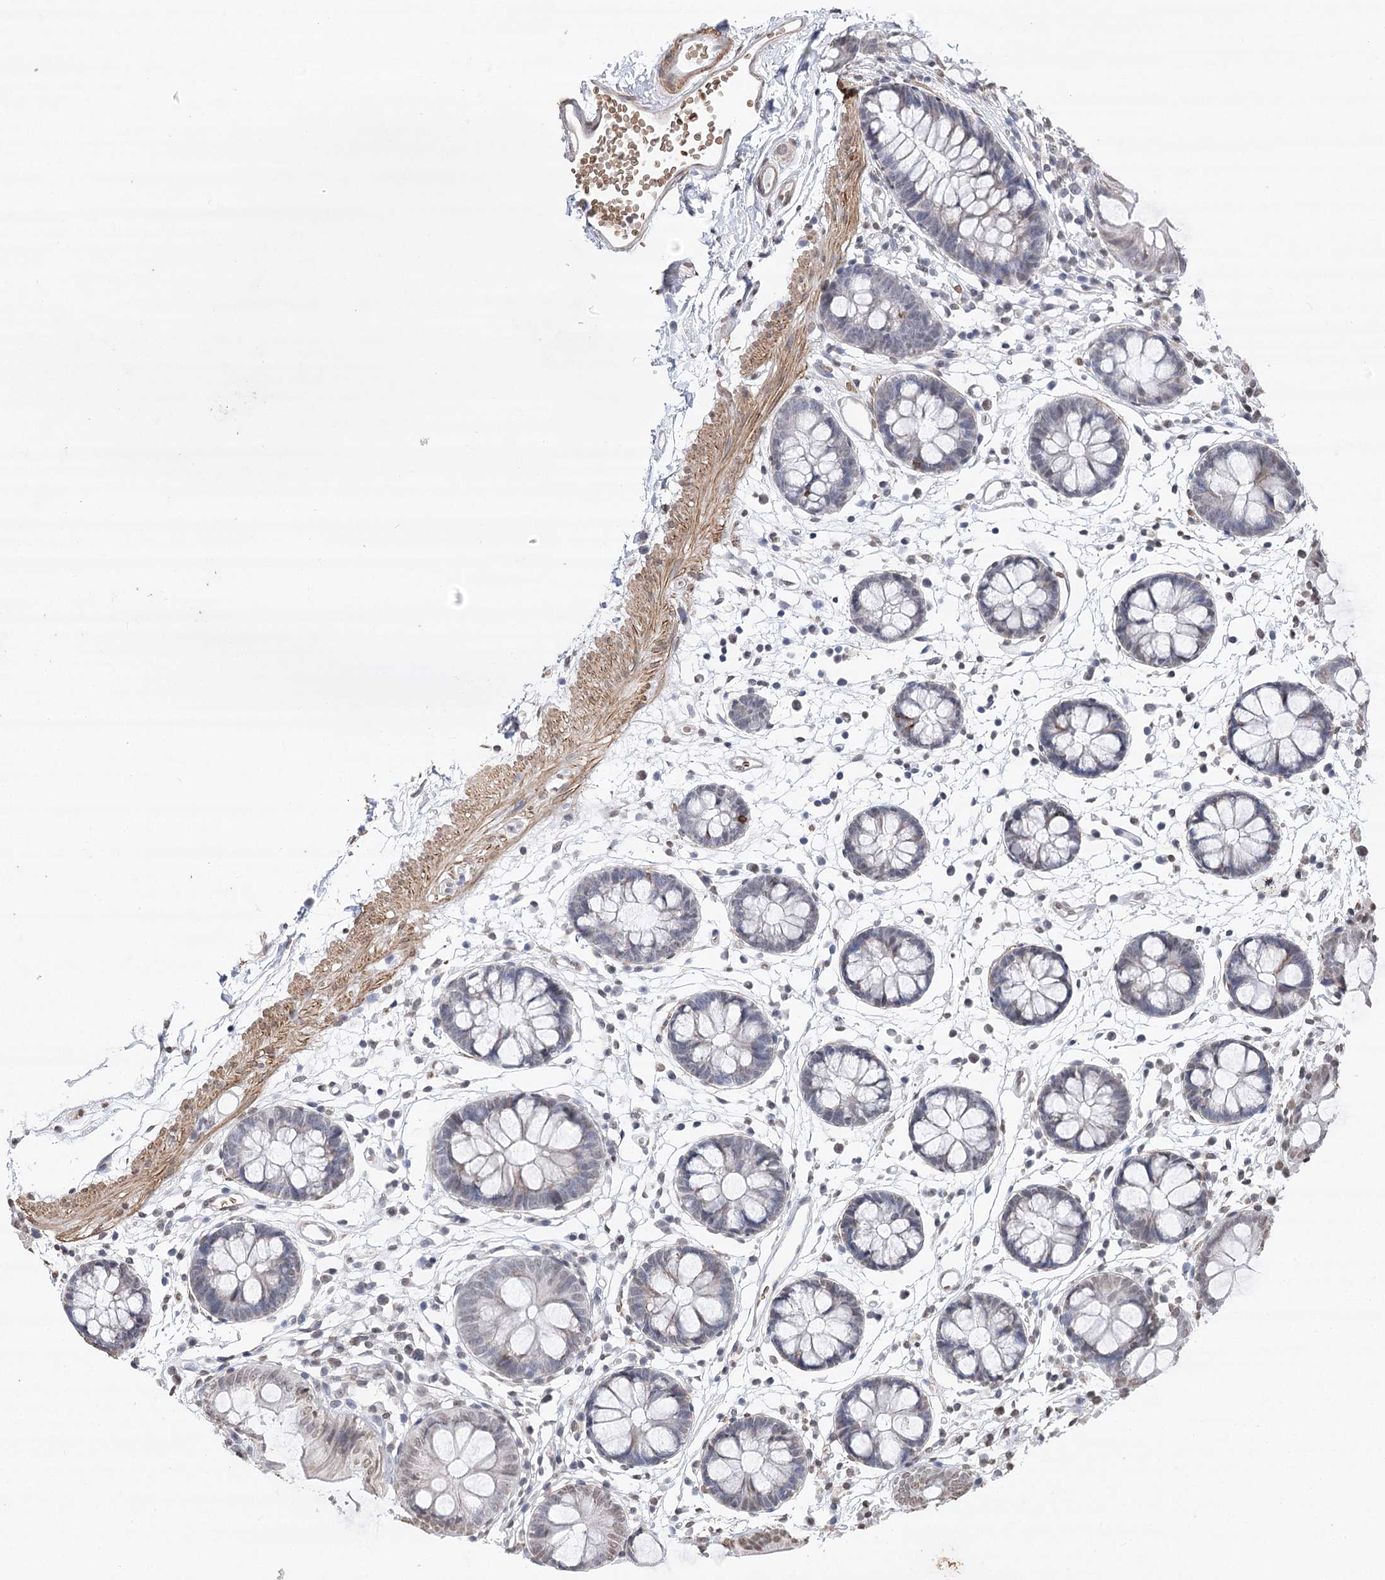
{"staining": {"intensity": "weak", "quantity": ">75%", "location": "cytoplasmic/membranous,nuclear"}, "tissue": "colon", "cell_type": "Endothelial cells", "image_type": "normal", "snomed": [{"axis": "morphology", "description": "Normal tissue, NOS"}, {"axis": "topography", "description": "Colon"}], "caption": "Brown immunohistochemical staining in benign human colon demonstrates weak cytoplasmic/membranous,nuclear expression in about >75% of endothelial cells. Nuclei are stained in blue.", "gene": "ENSG00000275740", "patient": {"sex": "male", "age": 56}}